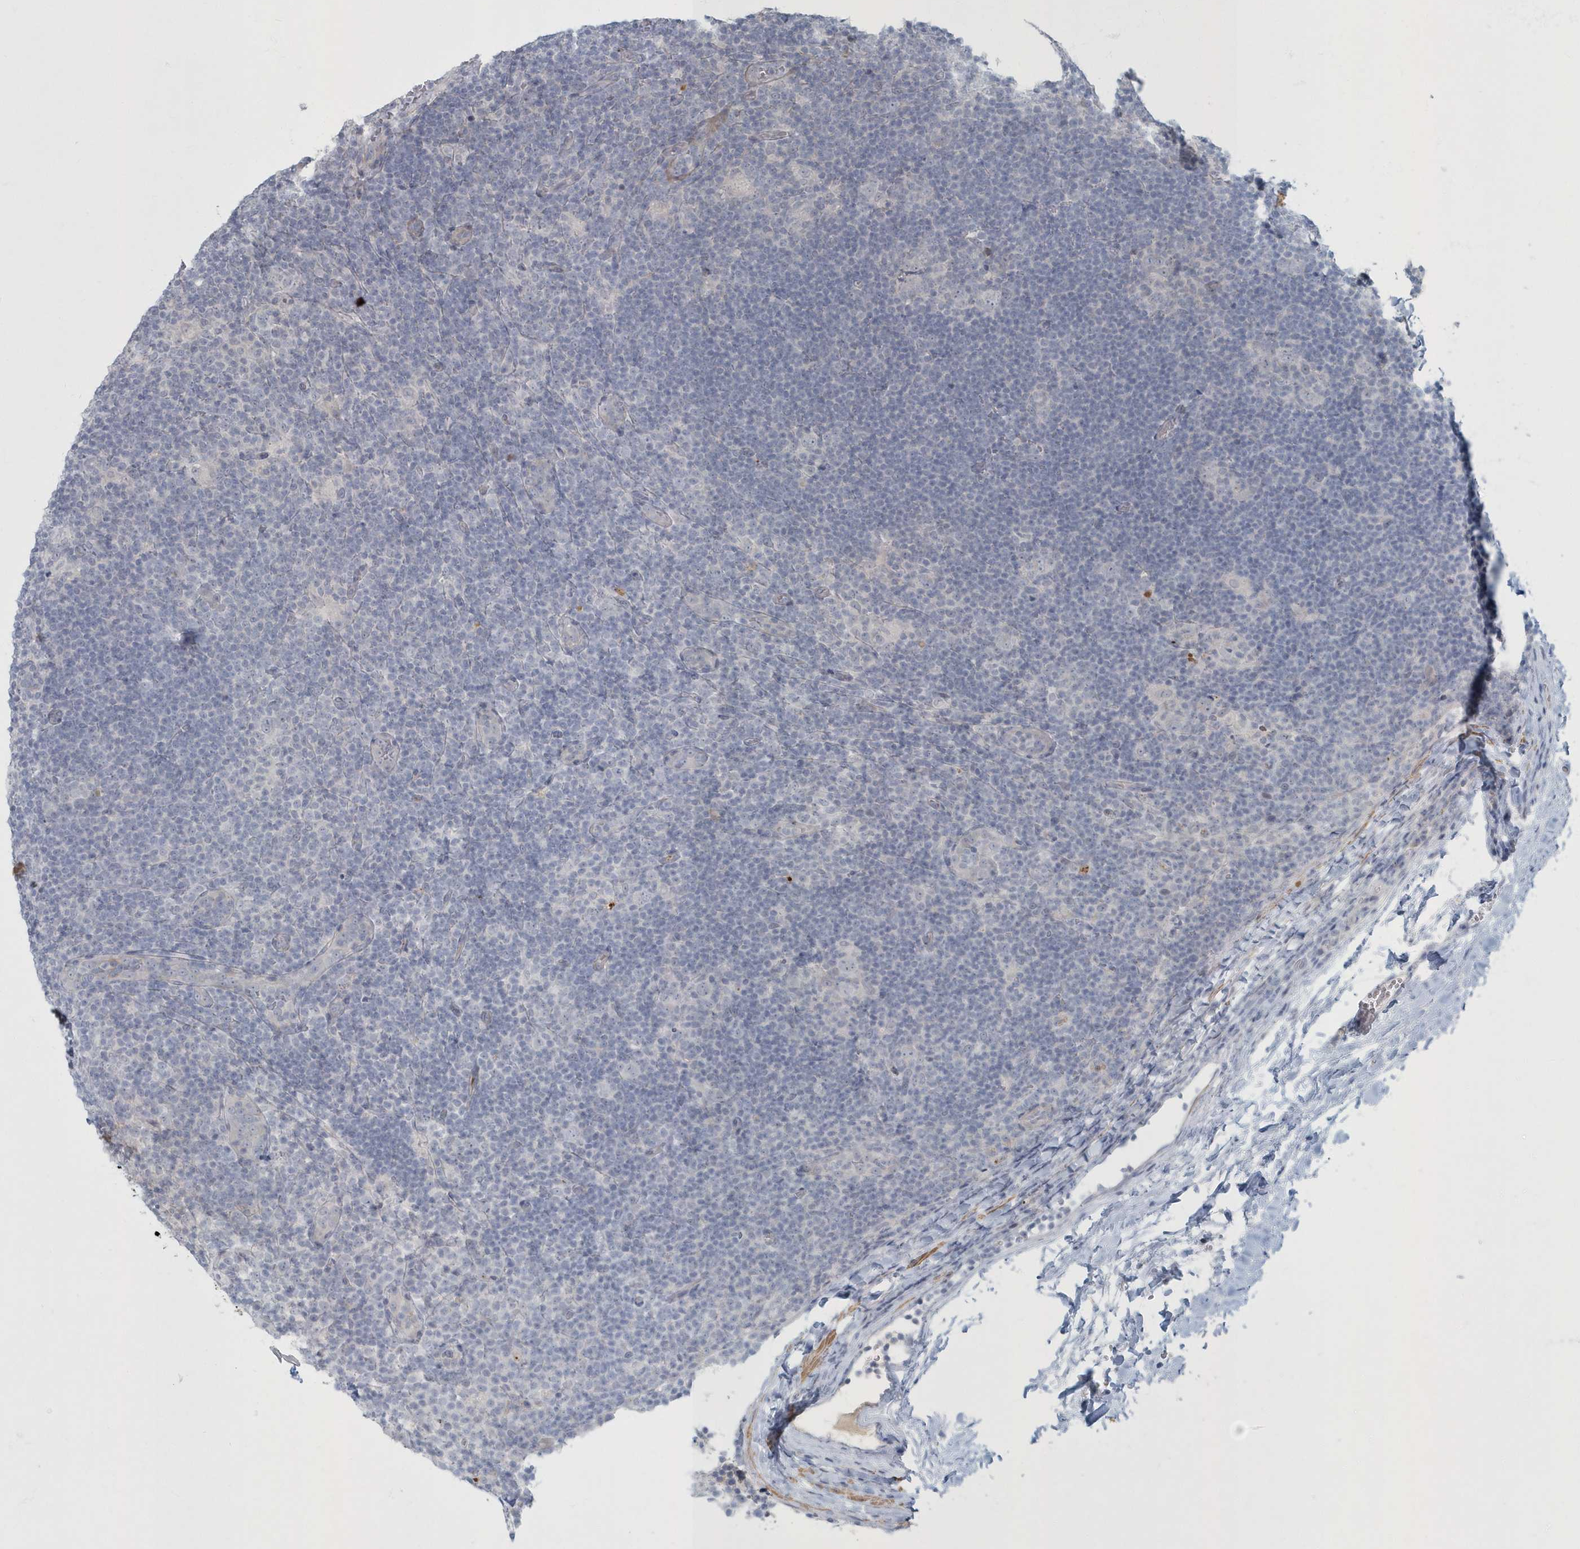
{"staining": {"intensity": "negative", "quantity": "none", "location": "none"}, "tissue": "lymphoma", "cell_type": "Tumor cells", "image_type": "cancer", "snomed": [{"axis": "morphology", "description": "Hodgkin's disease, NOS"}, {"axis": "topography", "description": "Lymph node"}], "caption": "Human lymphoma stained for a protein using IHC exhibits no expression in tumor cells.", "gene": "MYOT", "patient": {"sex": "female", "age": 57}}